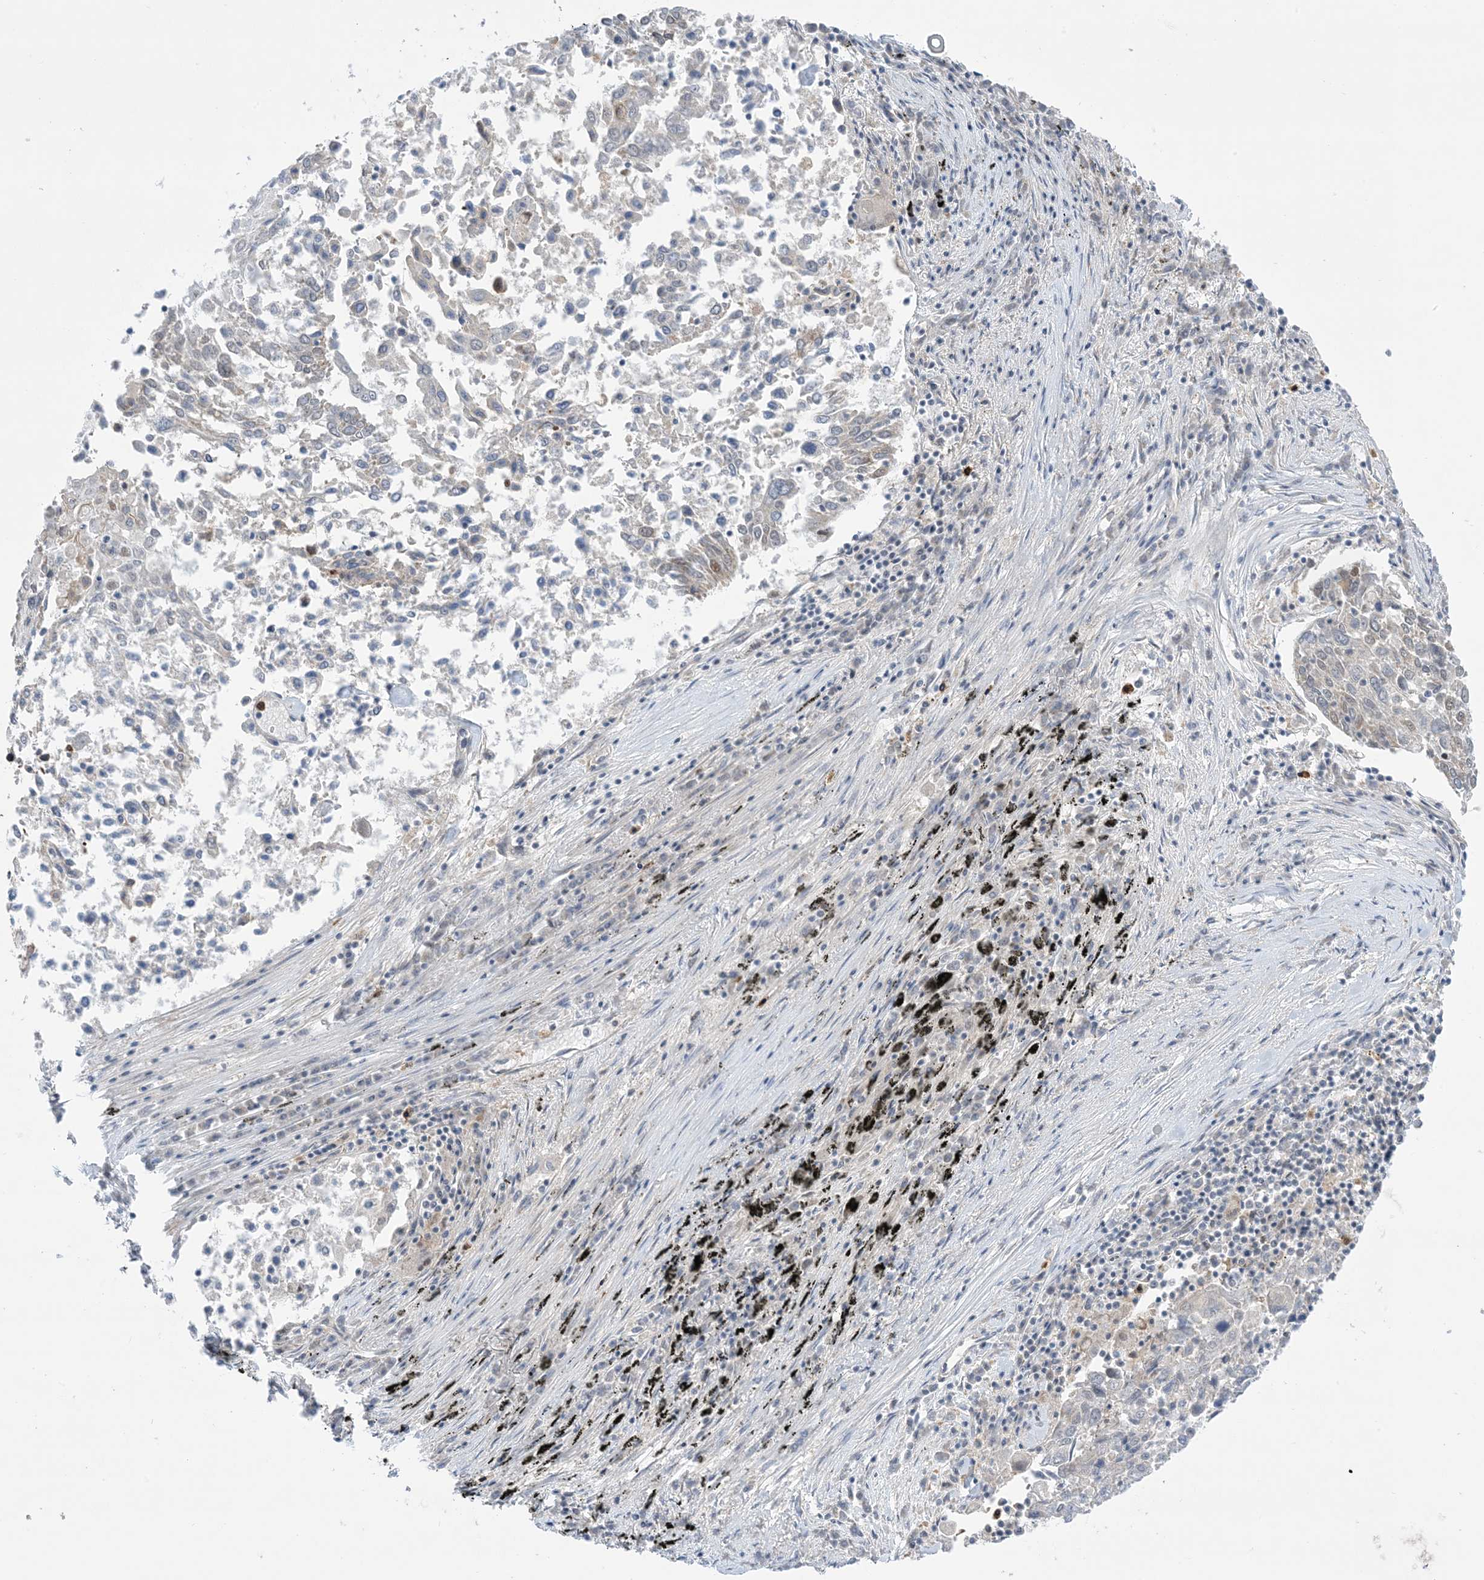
{"staining": {"intensity": "negative", "quantity": "none", "location": "none"}, "tissue": "lung cancer", "cell_type": "Tumor cells", "image_type": "cancer", "snomed": [{"axis": "morphology", "description": "Squamous cell carcinoma, NOS"}, {"axis": "topography", "description": "Lung"}], "caption": "A micrograph of human squamous cell carcinoma (lung) is negative for staining in tumor cells.", "gene": "TFPT", "patient": {"sex": "male", "age": 65}}